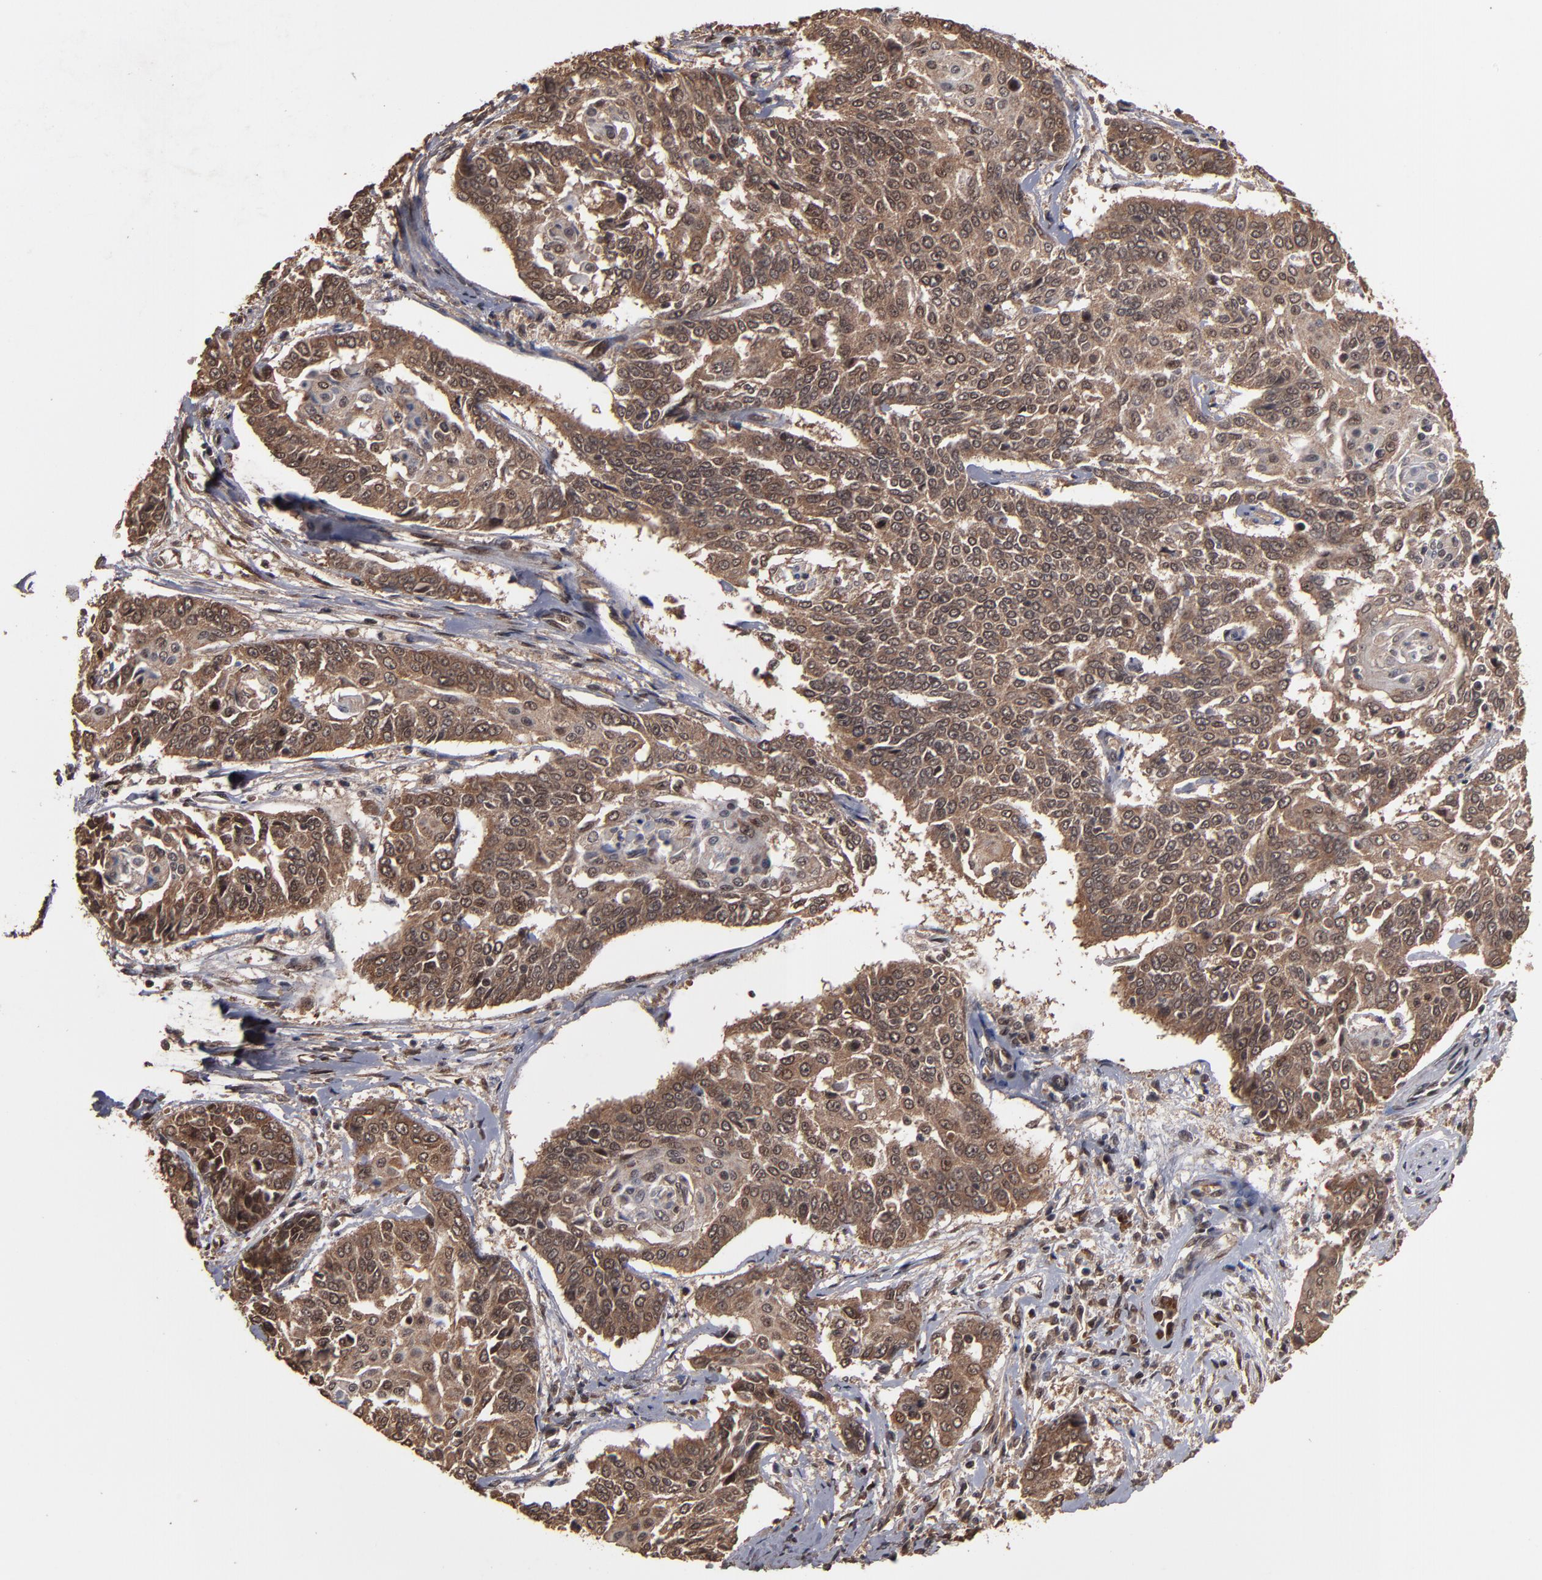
{"staining": {"intensity": "moderate", "quantity": ">75%", "location": "cytoplasmic/membranous,nuclear"}, "tissue": "cervical cancer", "cell_type": "Tumor cells", "image_type": "cancer", "snomed": [{"axis": "morphology", "description": "Squamous cell carcinoma, NOS"}, {"axis": "topography", "description": "Cervix"}], "caption": "Cervical squamous cell carcinoma stained with a brown dye reveals moderate cytoplasmic/membranous and nuclear positive positivity in approximately >75% of tumor cells.", "gene": "NXF2B", "patient": {"sex": "female", "age": 64}}